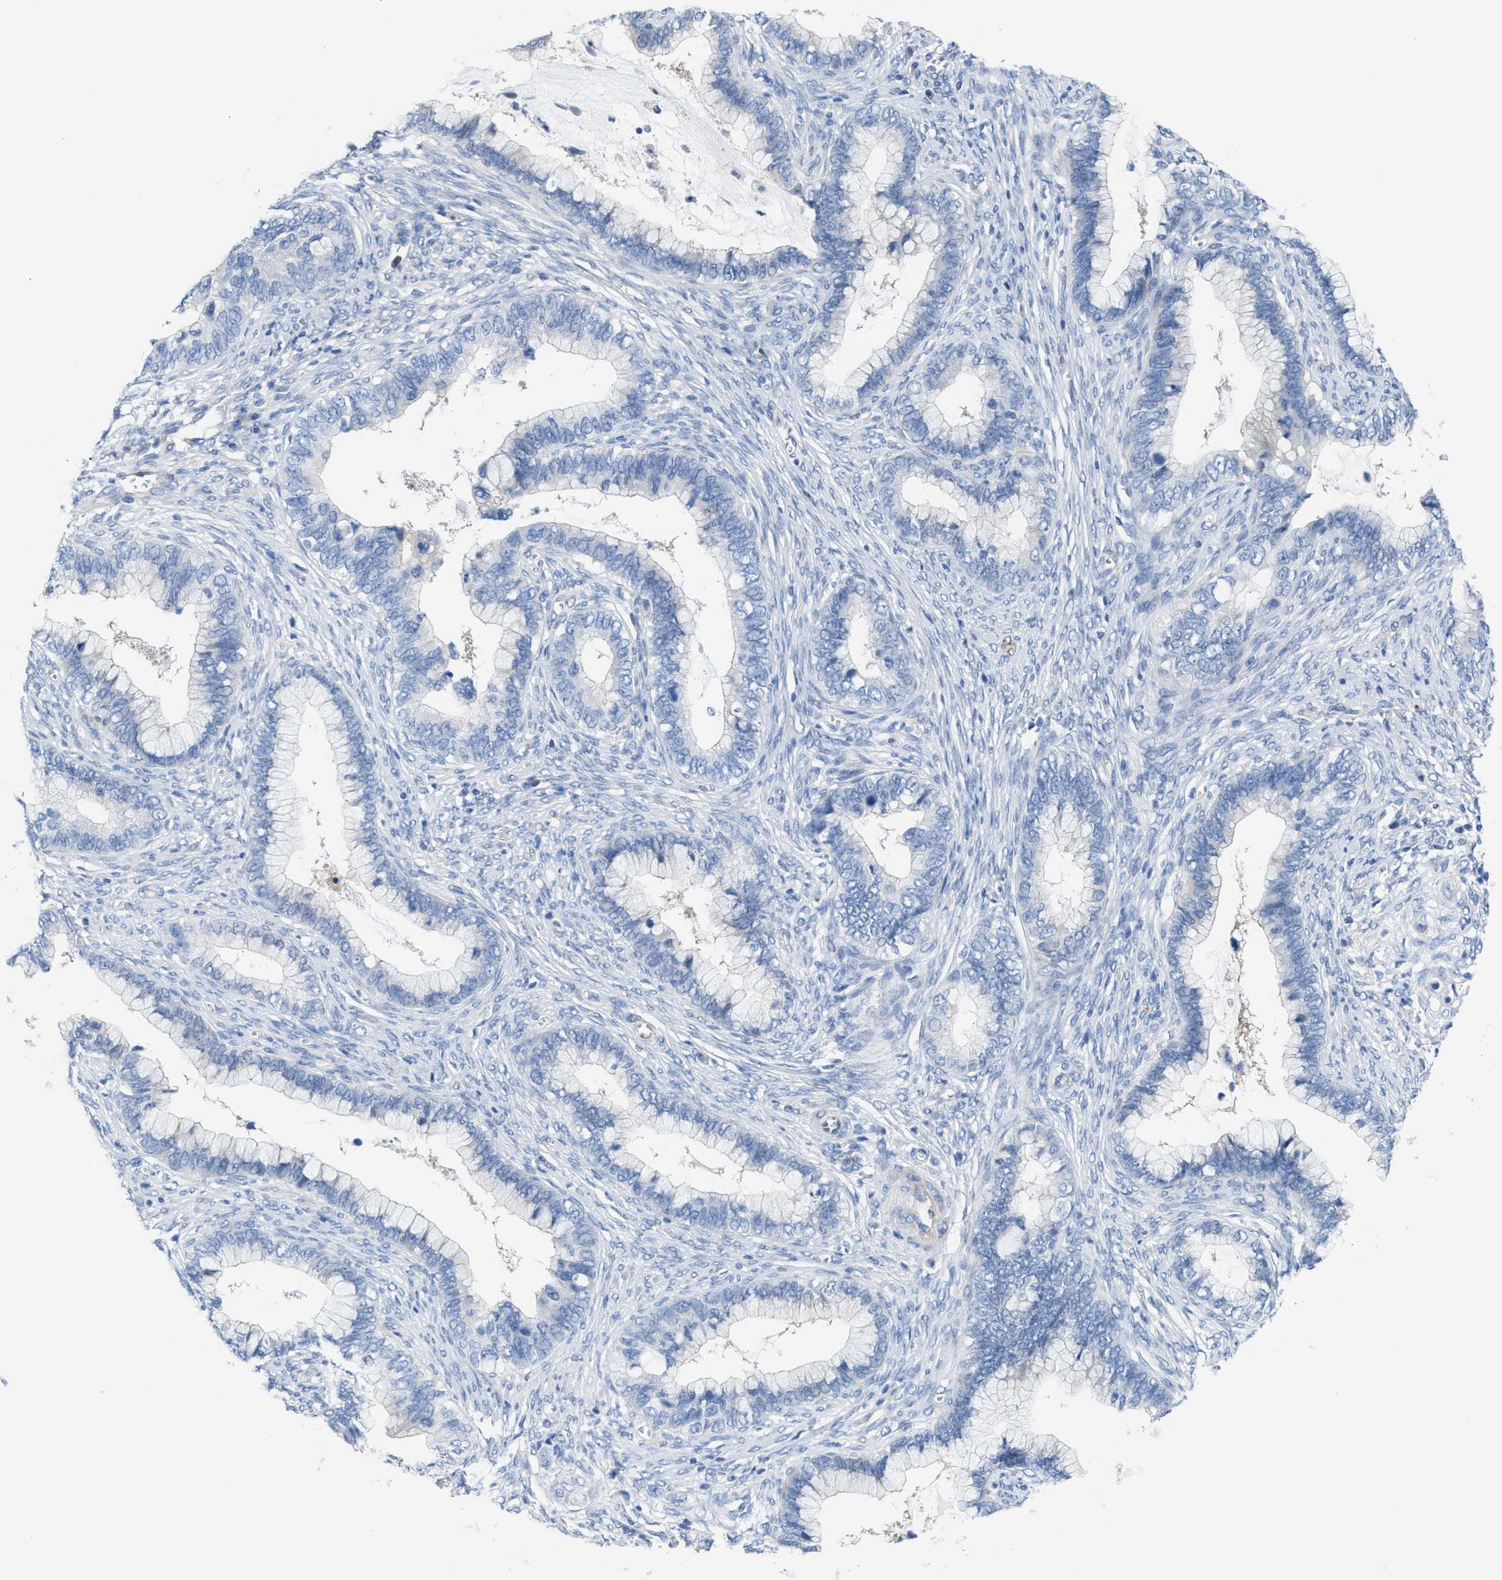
{"staining": {"intensity": "negative", "quantity": "none", "location": "none"}, "tissue": "cervical cancer", "cell_type": "Tumor cells", "image_type": "cancer", "snomed": [{"axis": "morphology", "description": "Adenocarcinoma, NOS"}, {"axis": "topography", "description": "Cervix"}], "caption": "Immunohistochemistry (IHC) of adenocarcinoma (cervical) displays no positivity in tumor cells. The staining is performed using DAB (3,3'-diaminobenzidine) brown chromogen with nuclei counter-stained in using hematoxylin.", "gene": "MPP3", "patient": {"sex": "female", "age": 44}}